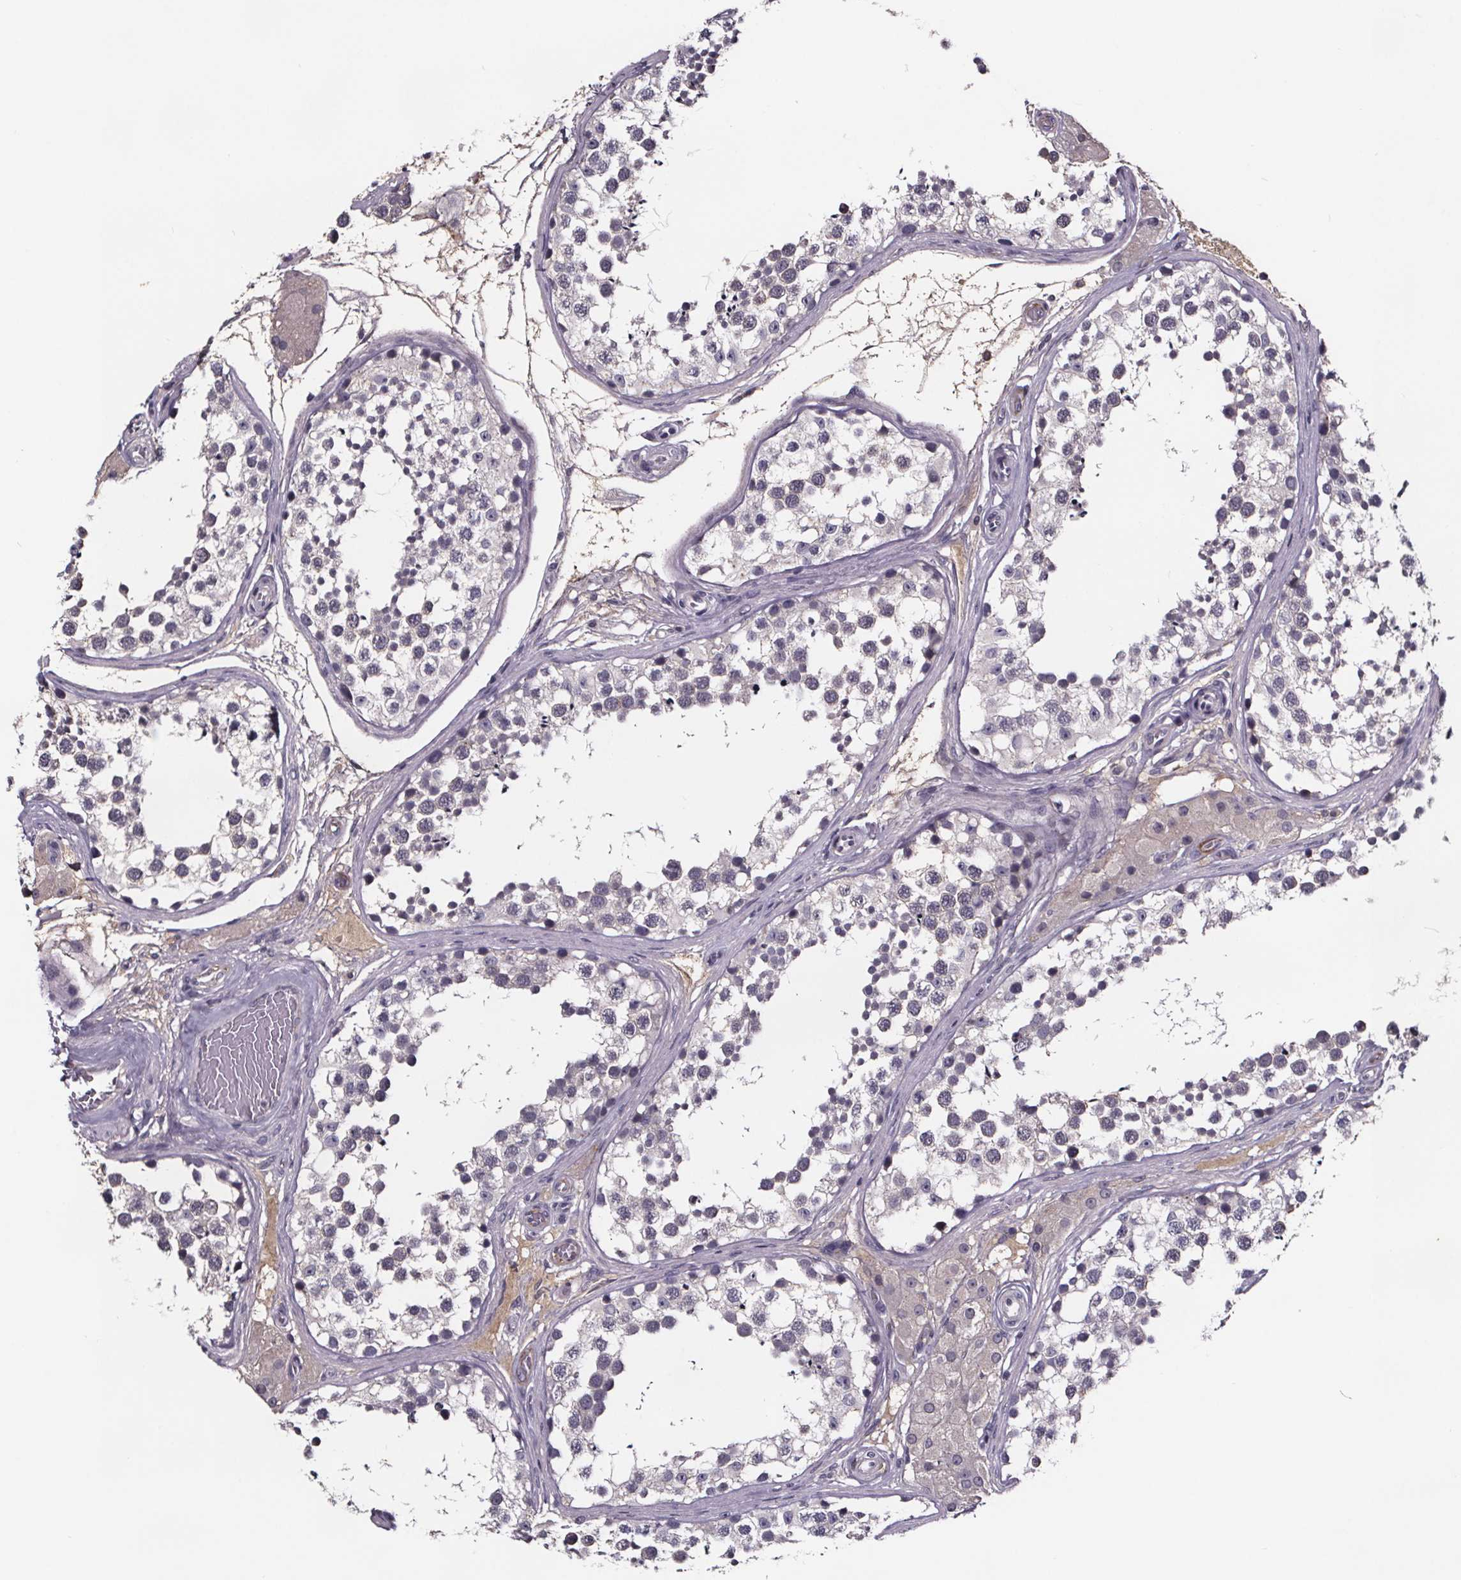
{"staining": {"intensity": "negative", "quantity": "none", "location": "none"}, "tissue": "testis", "cell_type": "Cells in seminiferous ducts", "image_type": "normal", "snomed": [{"axis": "morphology", "description": "Normal tissue, NOS"}, {"axis": "morphology", "description": "Seminoma, NOS"}, {"axis": "topography", "description": "Testis"}], "caption": "This is an immunohistochemistry micrograph of benign human testis. There is no staining in cells in seminiferous ducts.", "gene": "NPHP4", "patient": {"sex": "male", "age": 65}}